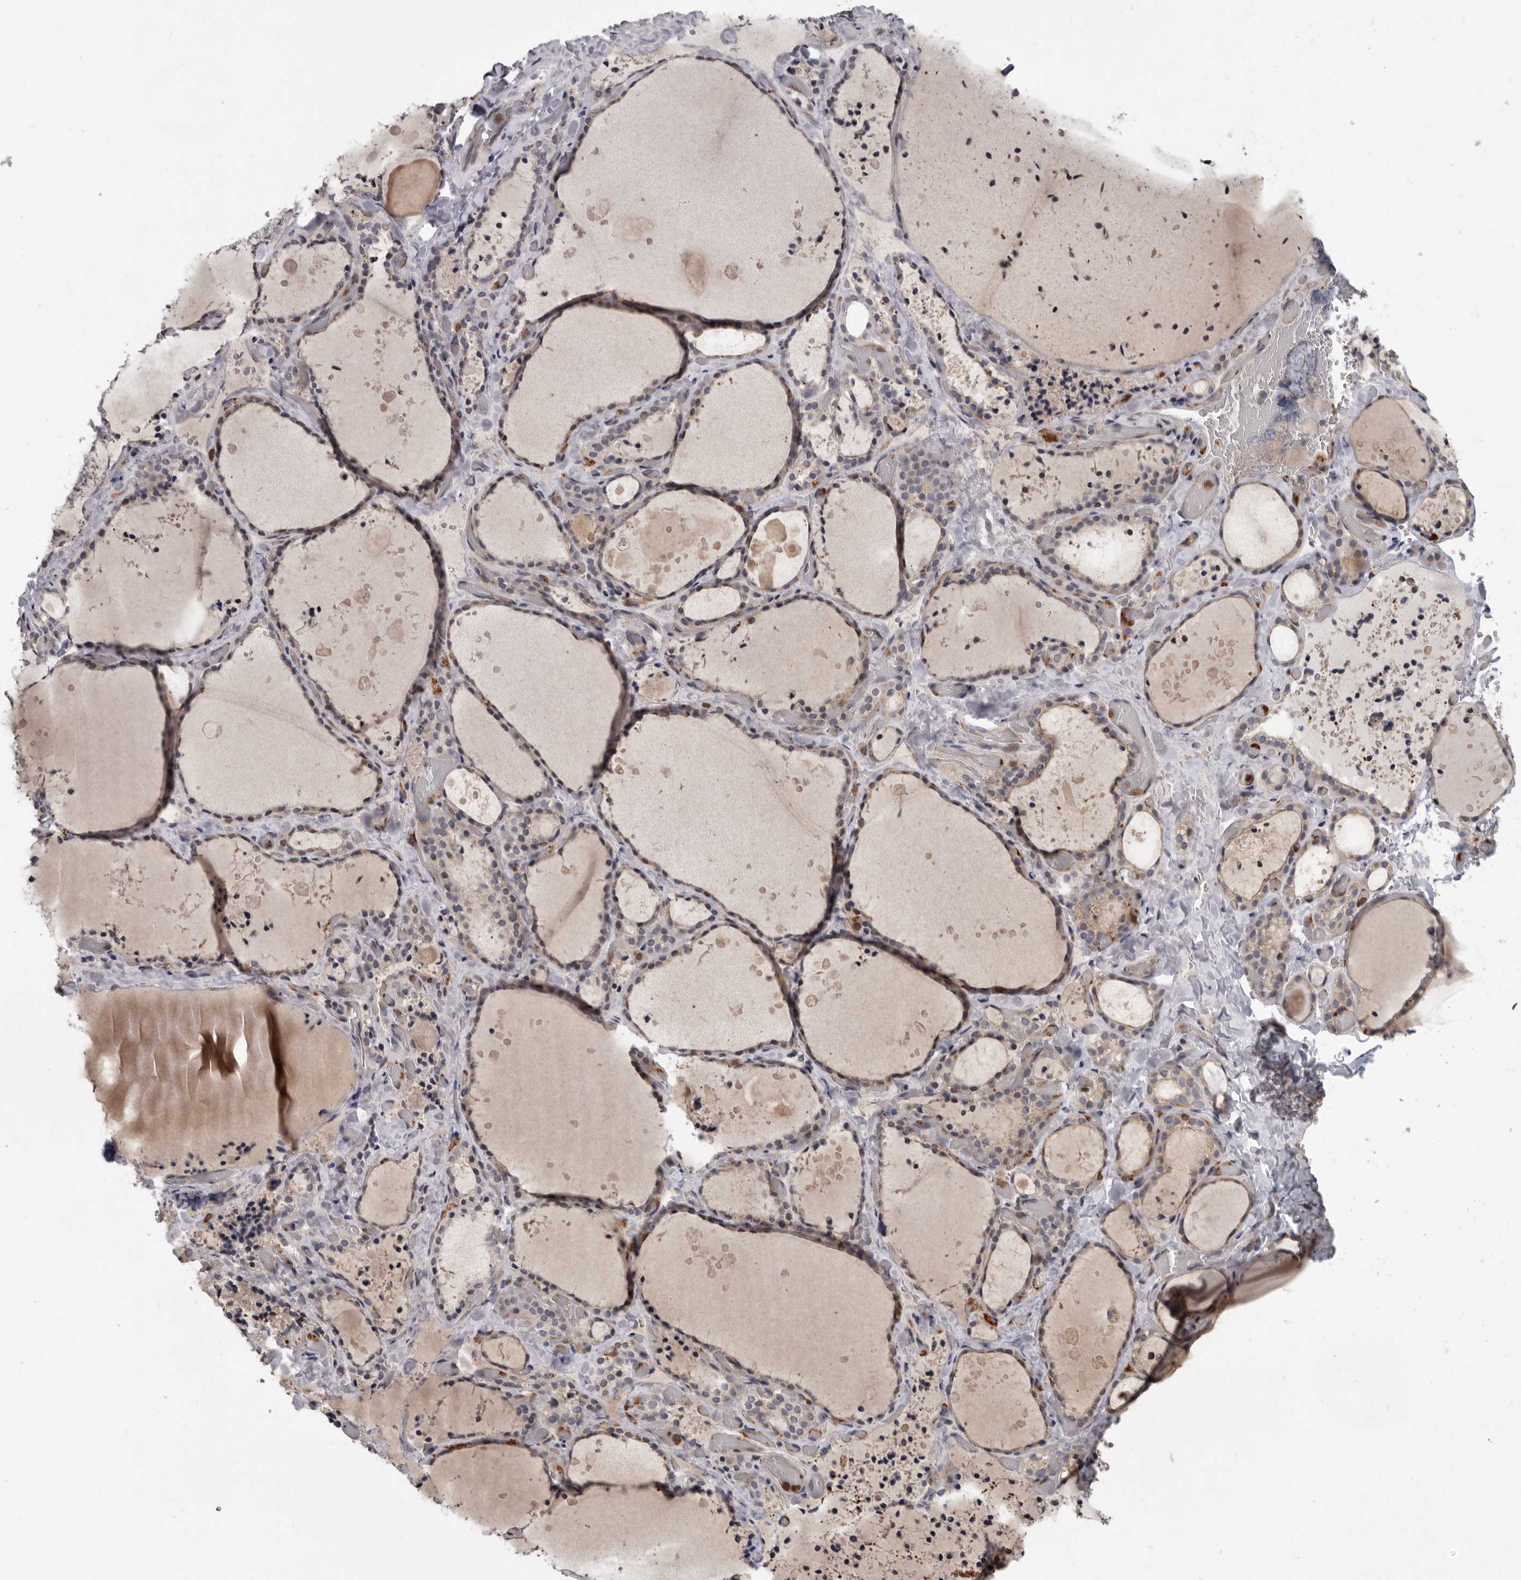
{"staining": {"intensity": "weak", "quantity": "25%-75%", "location": "cytoplasmic/membranous"}, "tissue": "thyroid gland", "cell_type": "Glandular cells", "image_type": "normal", "snomed": [{"axis": "morphology", "description": "Normal tissue, NOS"}, {"axis": "topography", "description": "Thyroid gland"}], "caption": "IHC (DAB) staining of unremarkable human thyroid gland displays weak cytoplasmic/membranous protein expression in approximately 25%-75% of glandular cells. Immunohistochemistry (ihc) stains the protein of interest in brown and the nuclei are stained blue.", "gene": "FGFR4", "patient": {"sex": "female", "age": 44}}